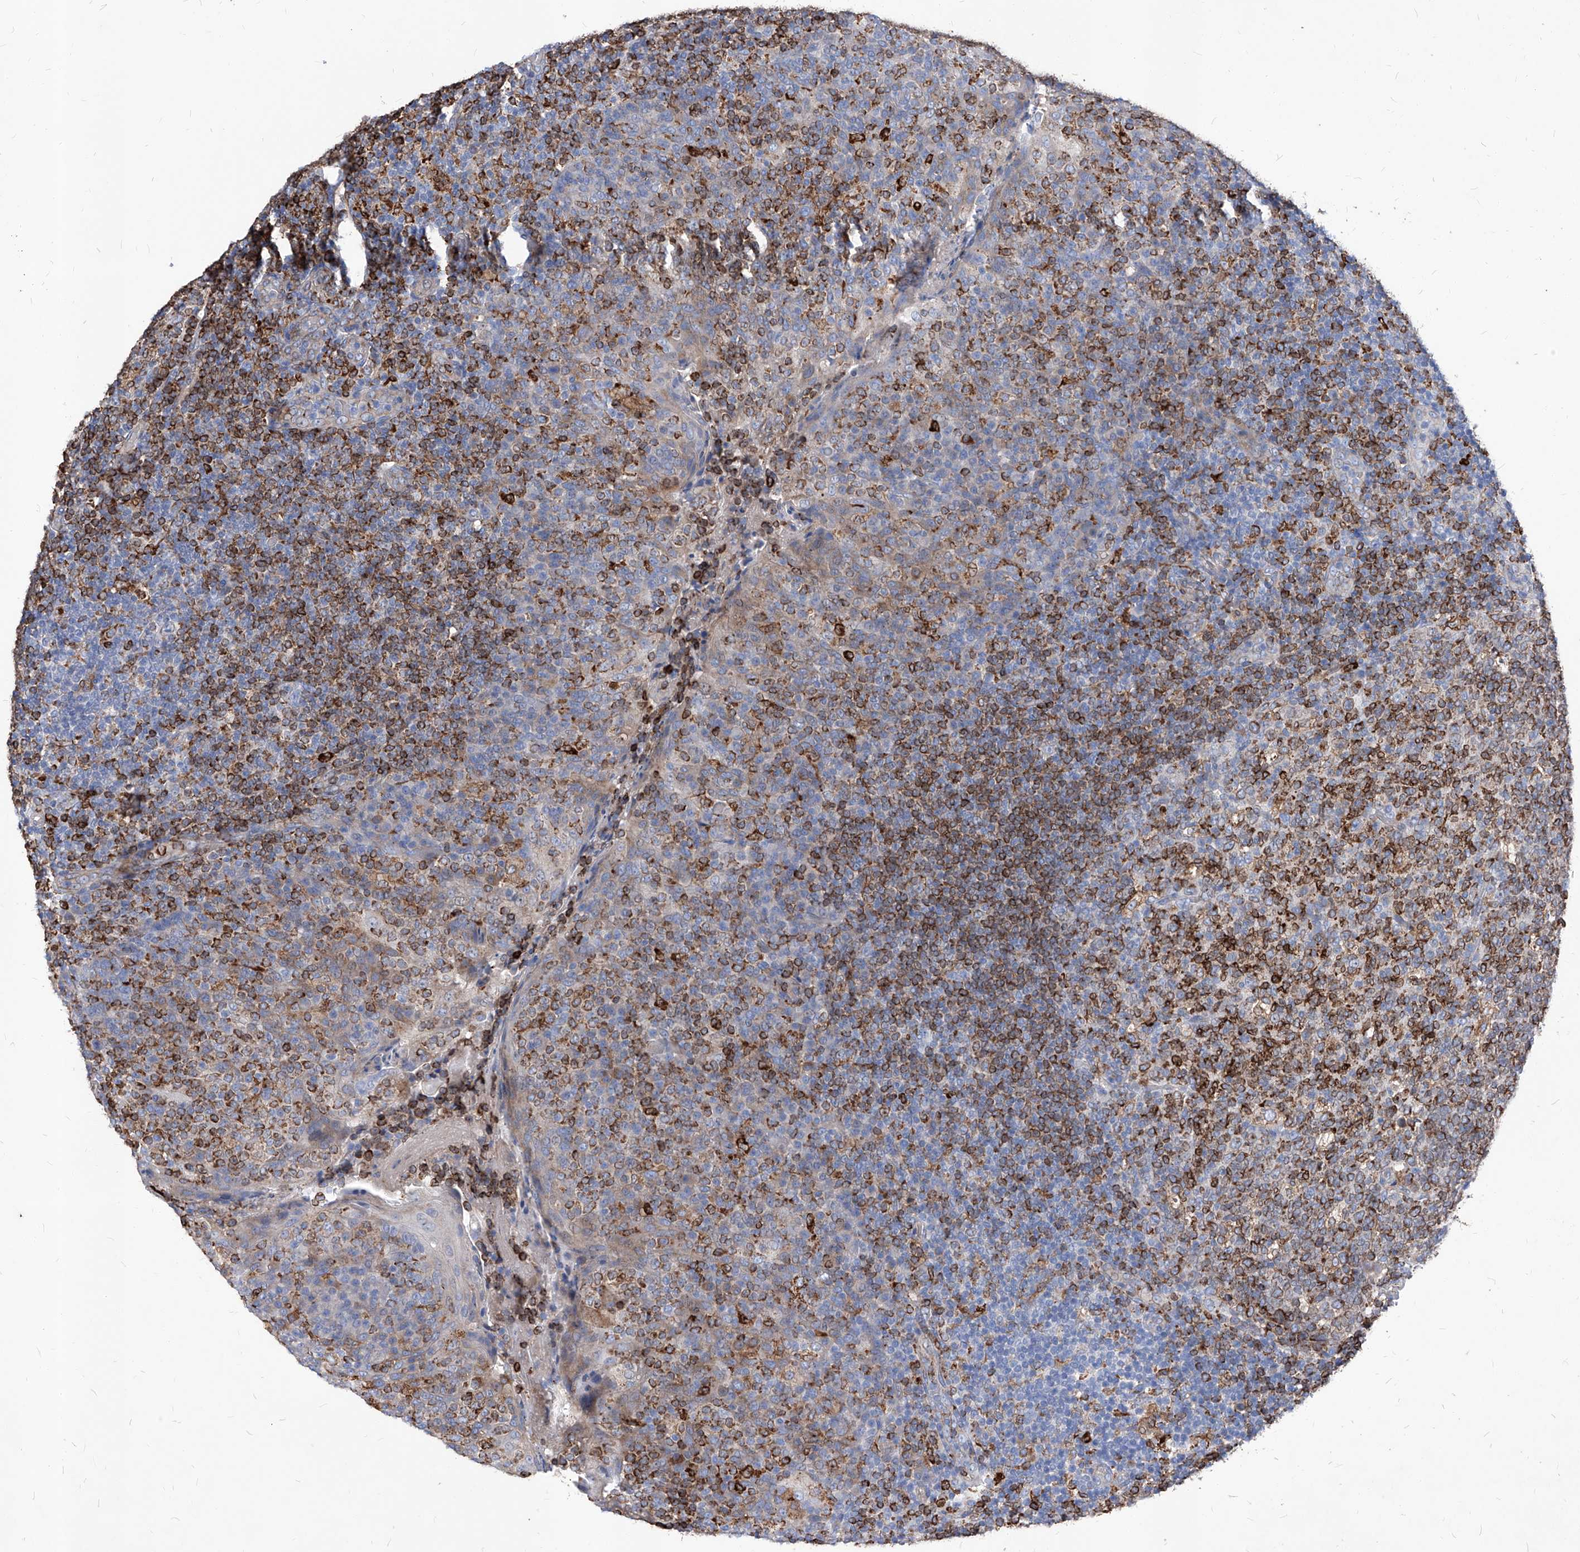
{"staining": {"intensity": "moderate", "quantity": ">75%", "location": "cytoplasmic/membranous"}, "tissue": "tonsil", "cell_type": "Germinal center cells", "image_type": "normal", "snomed": [{"axis": "morphology", "description": "Normal tissue, NOS"}, {"axis": "topography", "description": "Tonsil"}], "caption": "Tonsil stained for a protein reveals moderate cytoplasmic/membranous positivity in germinal center cells. The staining was performed using DAB to visualize the protein expression in brown, while the nuclei were stained in blue with hematoxylin (Magnification: 20x).", "gene": "UBOX5", "patient": {"sex": "female", "age": 19}}